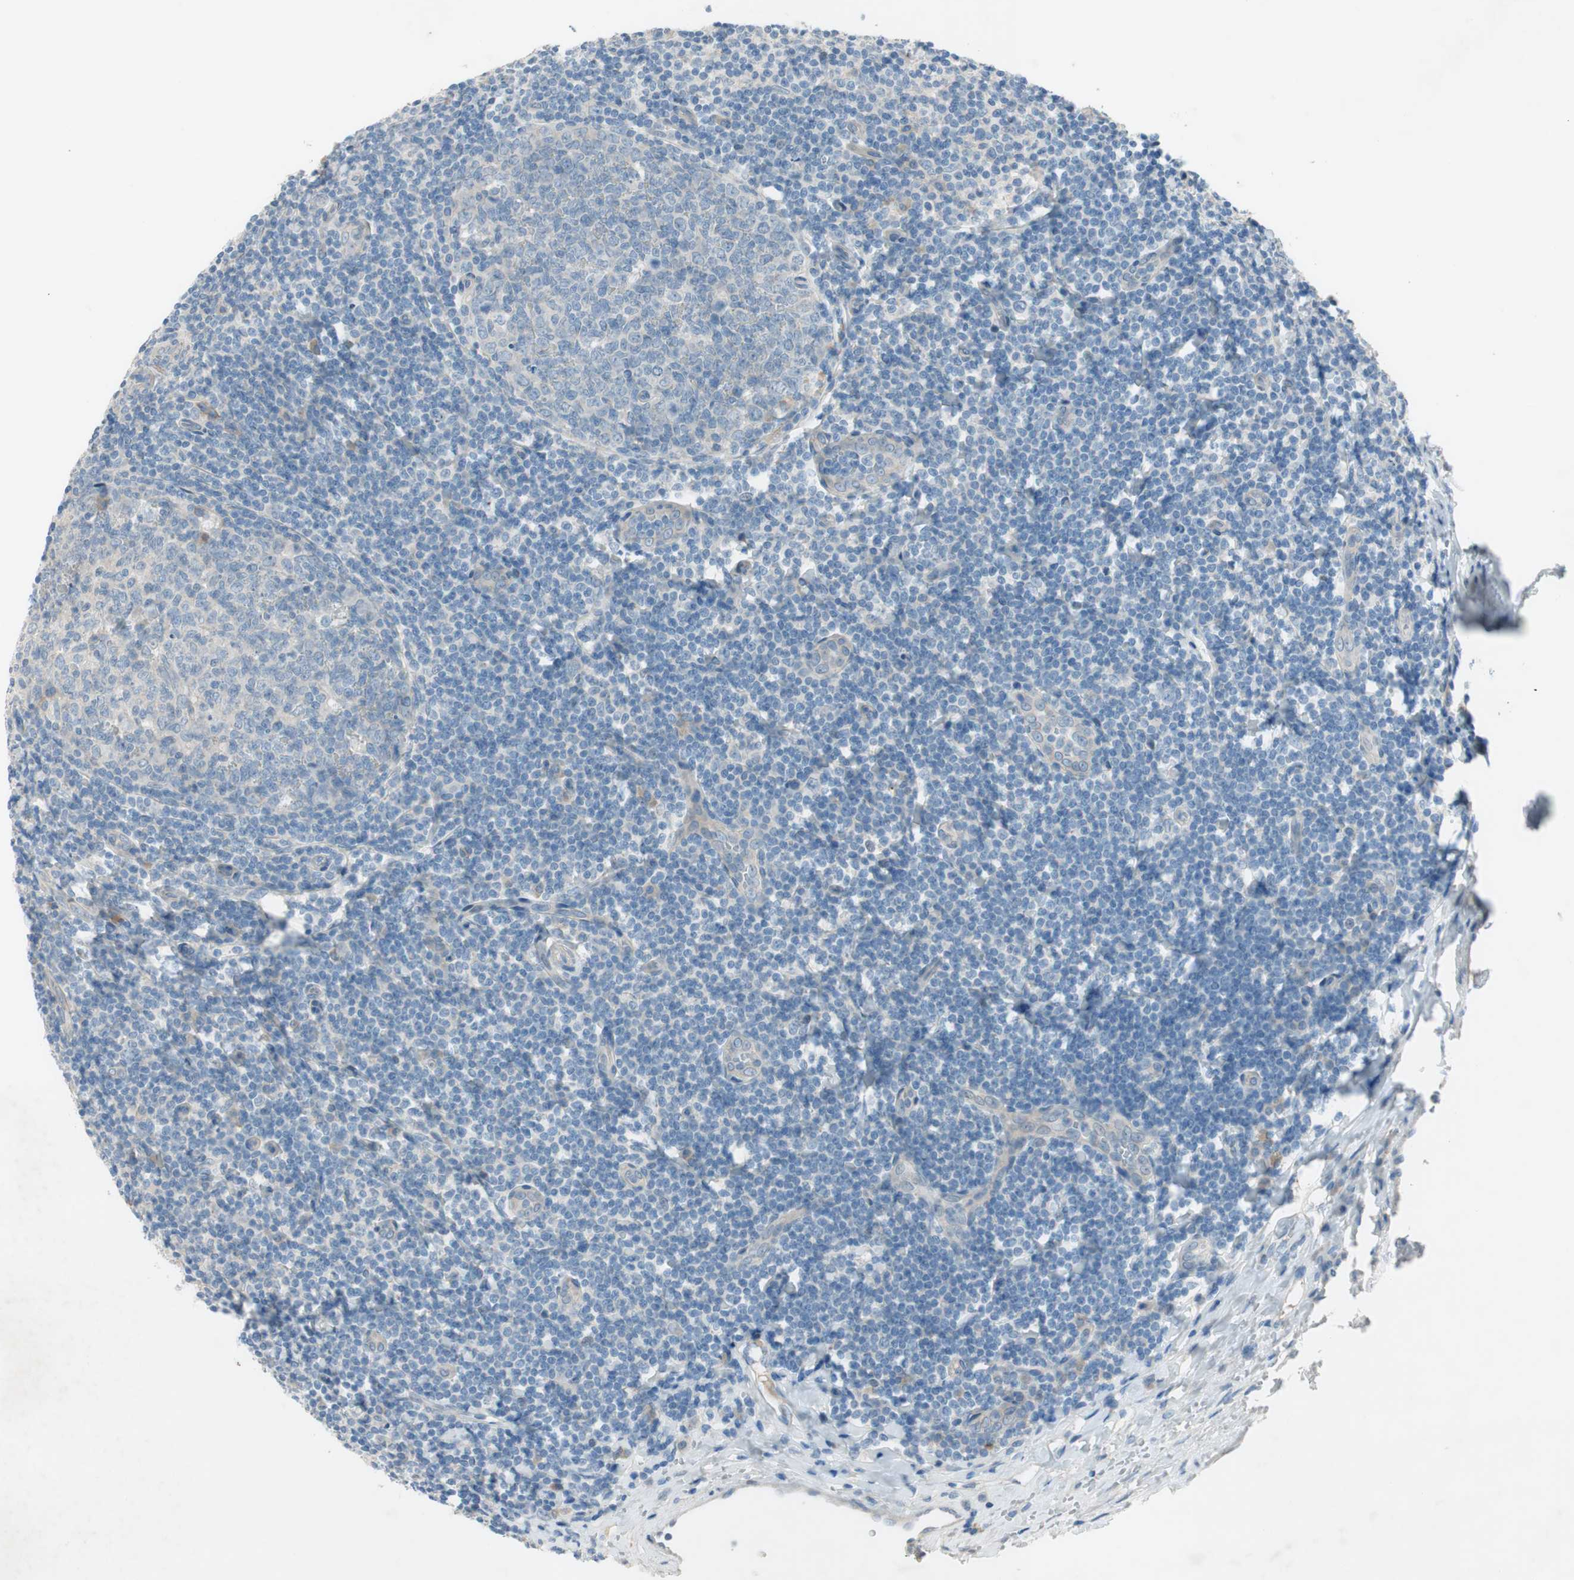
{"staining": {"intensity": "negative", "quantity": "none", "location": "none"}, "tissue": "tonsil", "cell_type": "Germinal center cells", "image_type": "normal", "snomed": [{"axis": "morphology", "description": "Normal tissue, NOS"}, {"axis": "topography", "description": "Tonsil"}], "caption": "This is an immunohistochemistry photomicrograph of unremarkable tonsil. There is no expression in germinal center cells.", "gene": "PRRG4", "patient": {"sex": "male", "age": 31}}